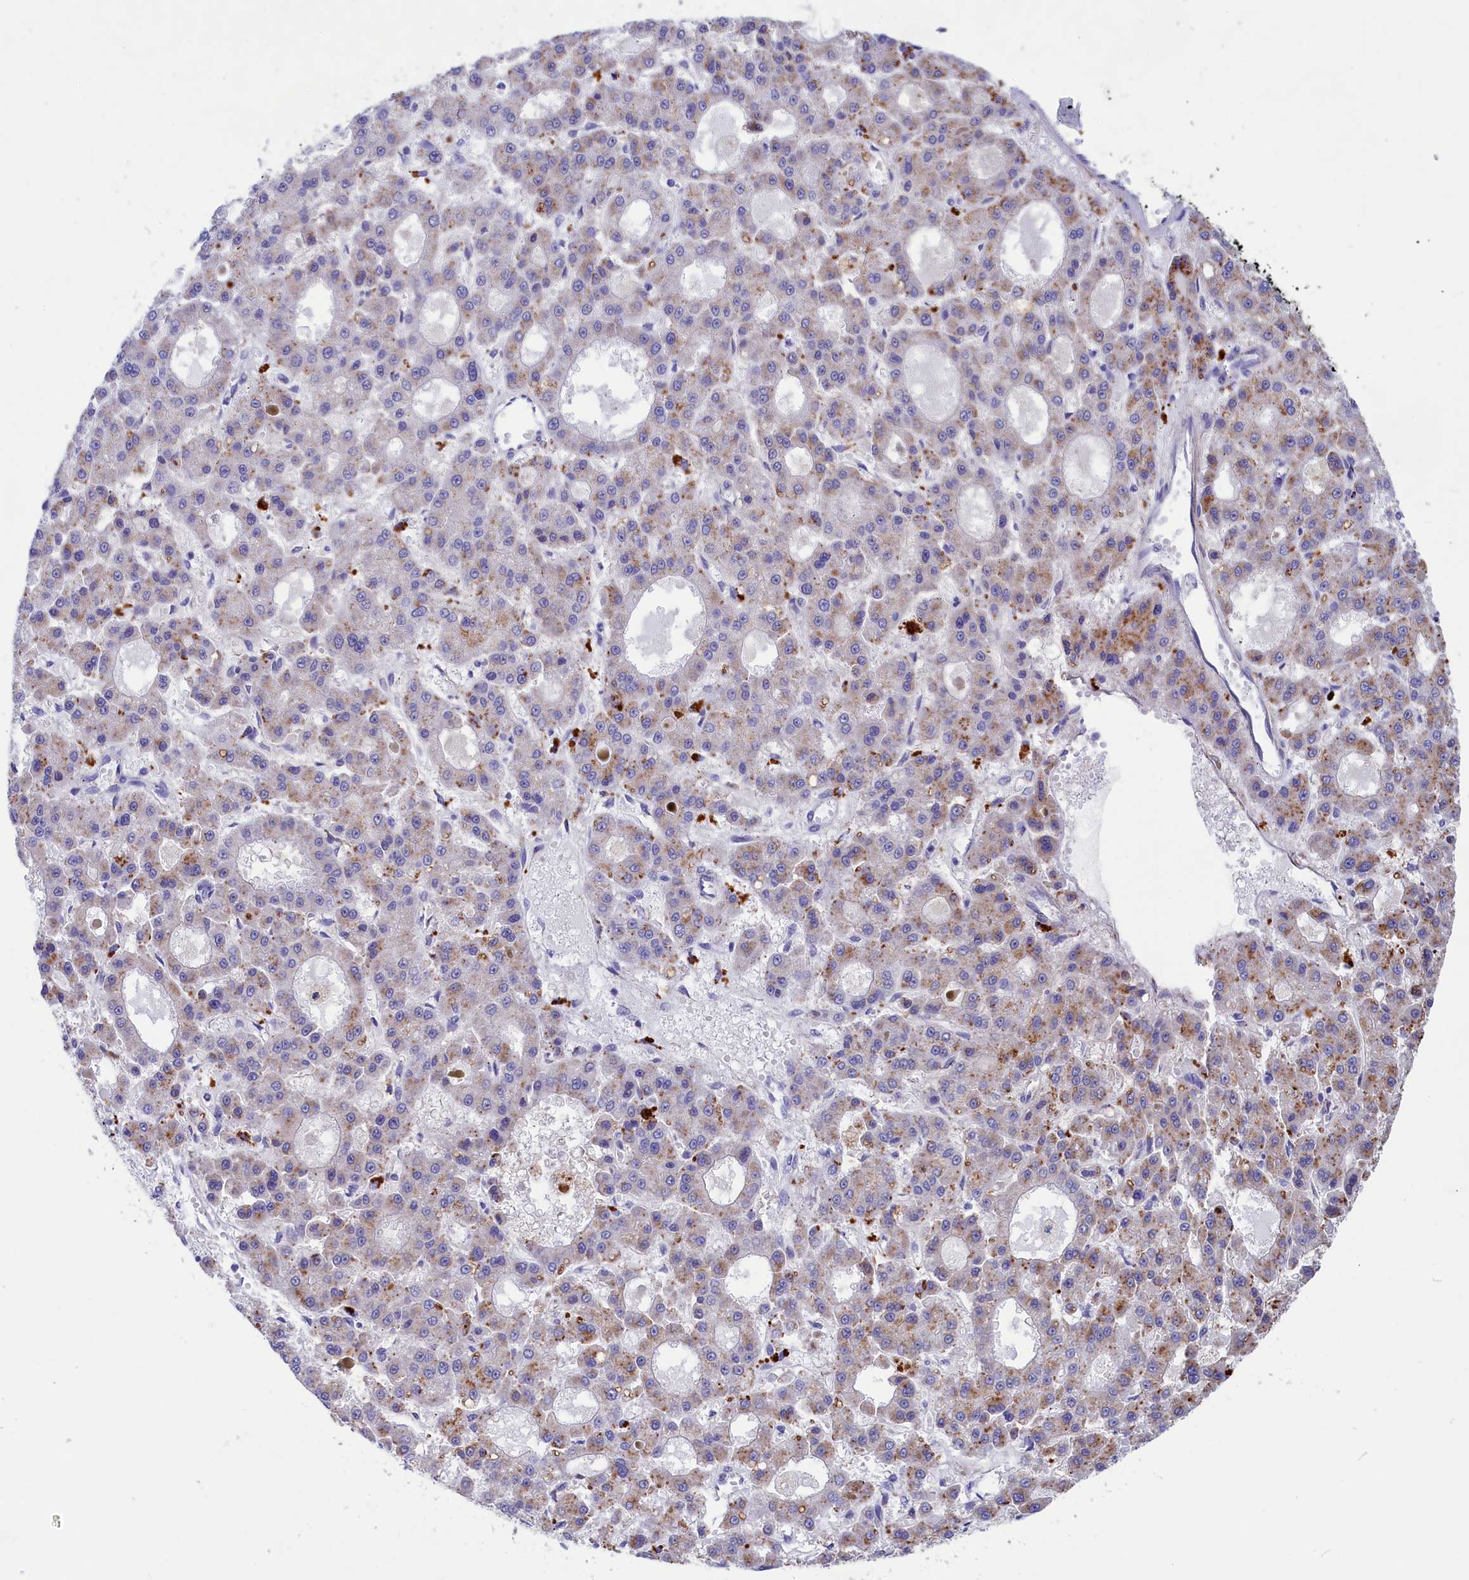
{"staining": {"intensity": "weak", "quantity": "25%-75%", "location": "cytoplasmic/membranous"}, "tissue": "liver cancer", "cell_type": "Tumor cells", "image_type": "cancer", "snomed": [{"axis": "morphology", "description": "Carcinoma, Hepatocellular, NOS"}, {"axis": "topography", "description": "Liver"}], "caption": "This histopathology image reveals immunohistochemistry (IHC) staining of hepatocellular carcinoma (liver), with low weak cytoplasmic/membranous staining in approximately 25%-75% of tumor cells.", "gene": "WDR6", "patient": {"sex": "male", "age": 70}}